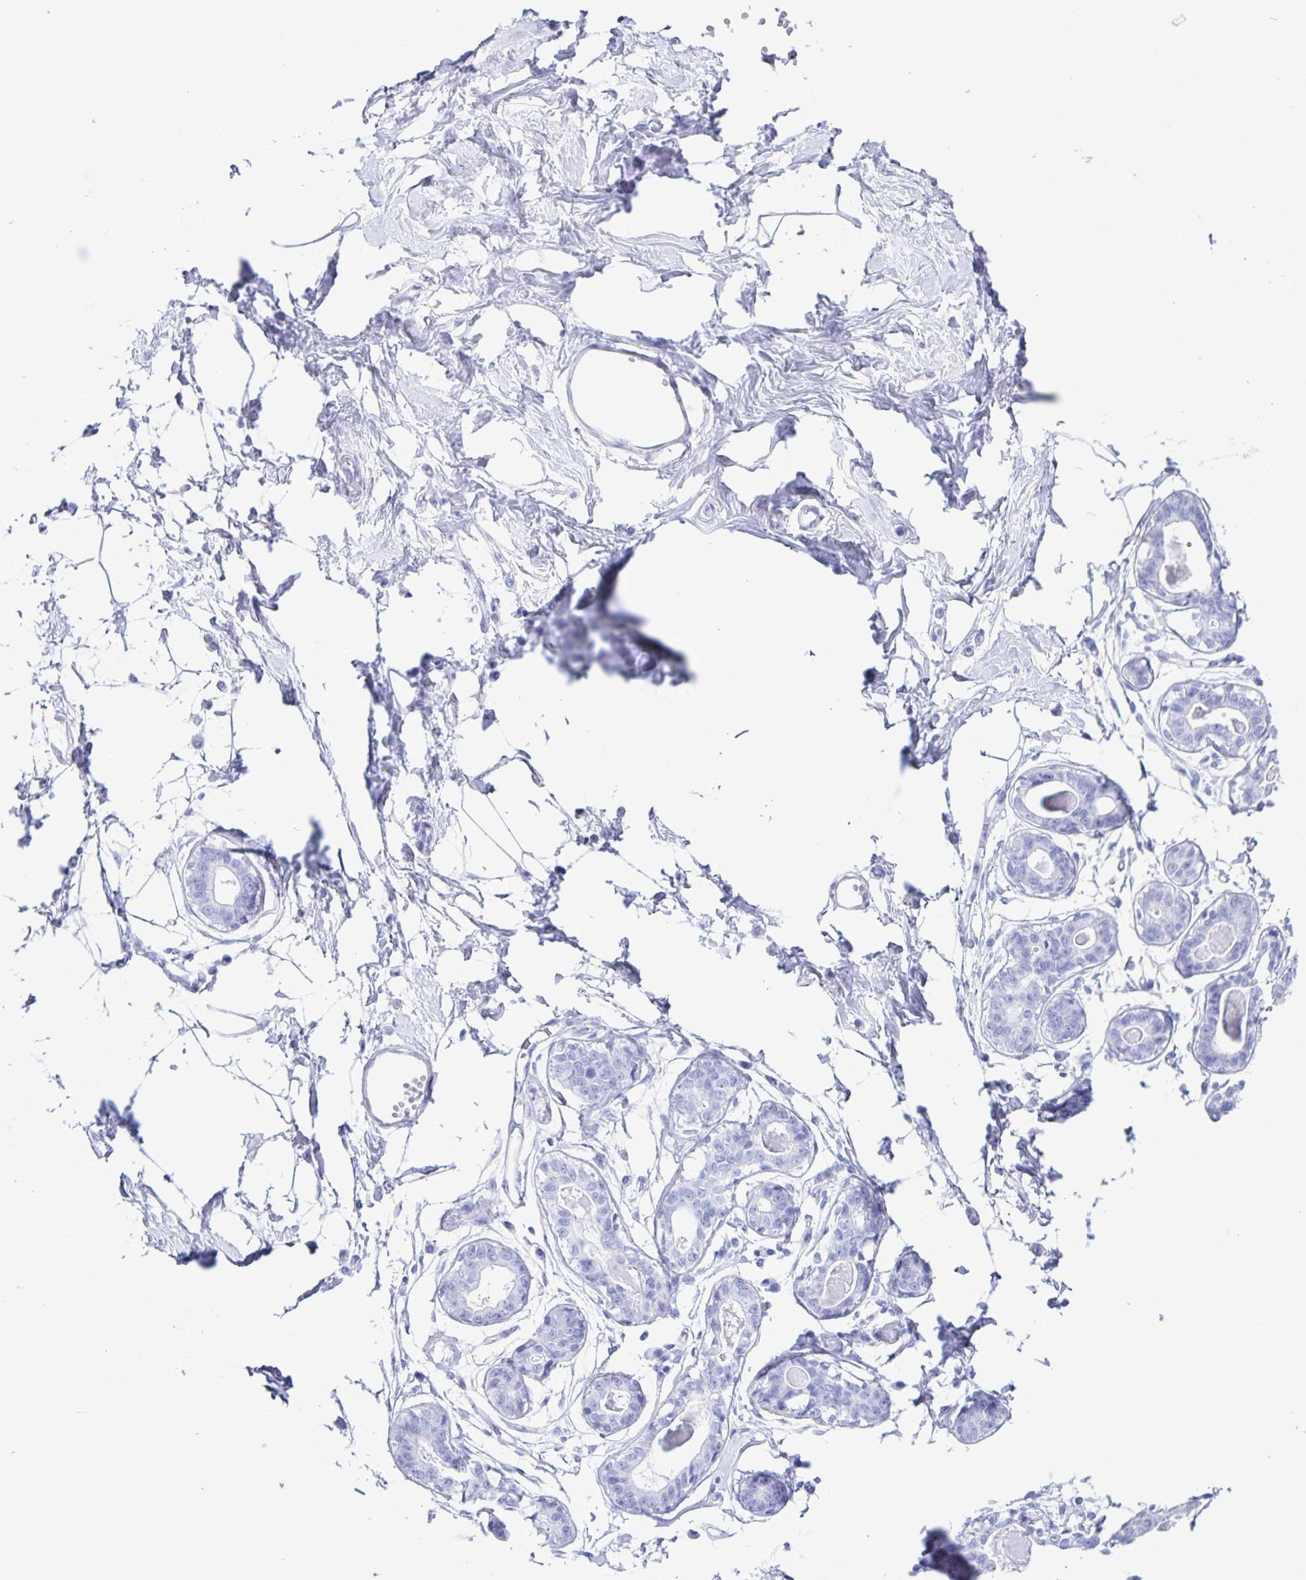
{"staining": {"intensity": "negative", "quantity": "none", "location": "none"}, "tissue": "breast", "cell_type": "Adipocytes", "image_type": "normal", "snomed": [{"axis": "morphology", "description": "Normal tissue, NOS"}, {"axis": "topography", "description": "Breast"}], "caption": "Immunohistochemistry (IHC) image of normal breast stained for a protein (brown), which exhibits no expression in adipocytes. Nuclei are stained in blue.", "gene": "C12orf56", "patient": {"sex": "female", "age": 45}}